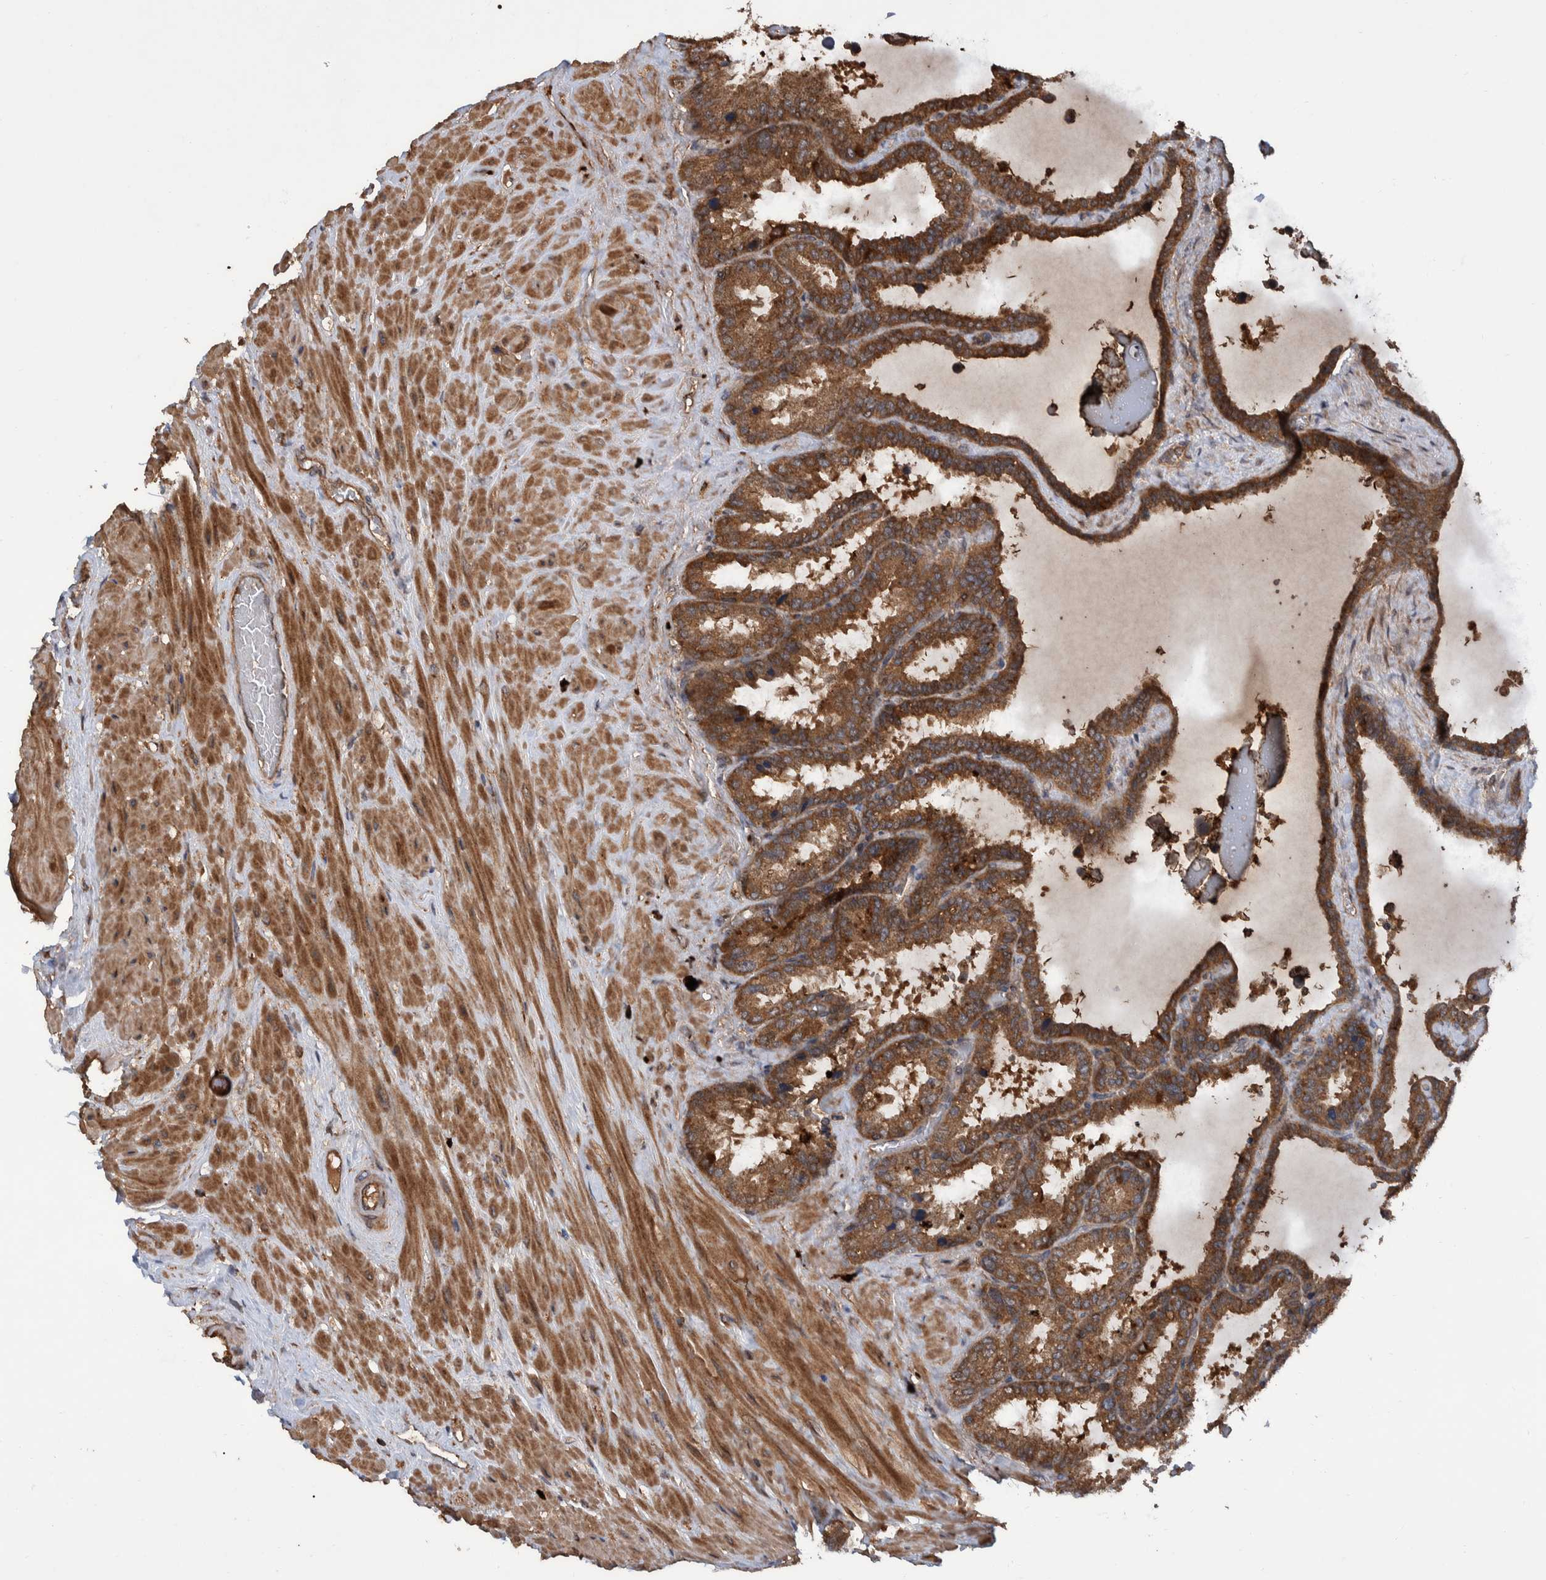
{"staining": {"intensity": "strong", "quantity": ">75%", "location": "cytoplasmic/membranous"}, "tissue": "seminal vesicle", "cell_type": "Glandular cells", "image_type": "normal", "snomed": [{"axis": "morphology", "description": "Normal tissue, NOS"}, {"axis": "topography", "description": "Seminal veicle"}], "caption": "The immunohistochemical stain highlights strong cytoplasmic/membranous positivity in glandular cells of normal seminal vesicle.", "gene": "VBP1", "patient": {"sex": "male", "age": 46}}